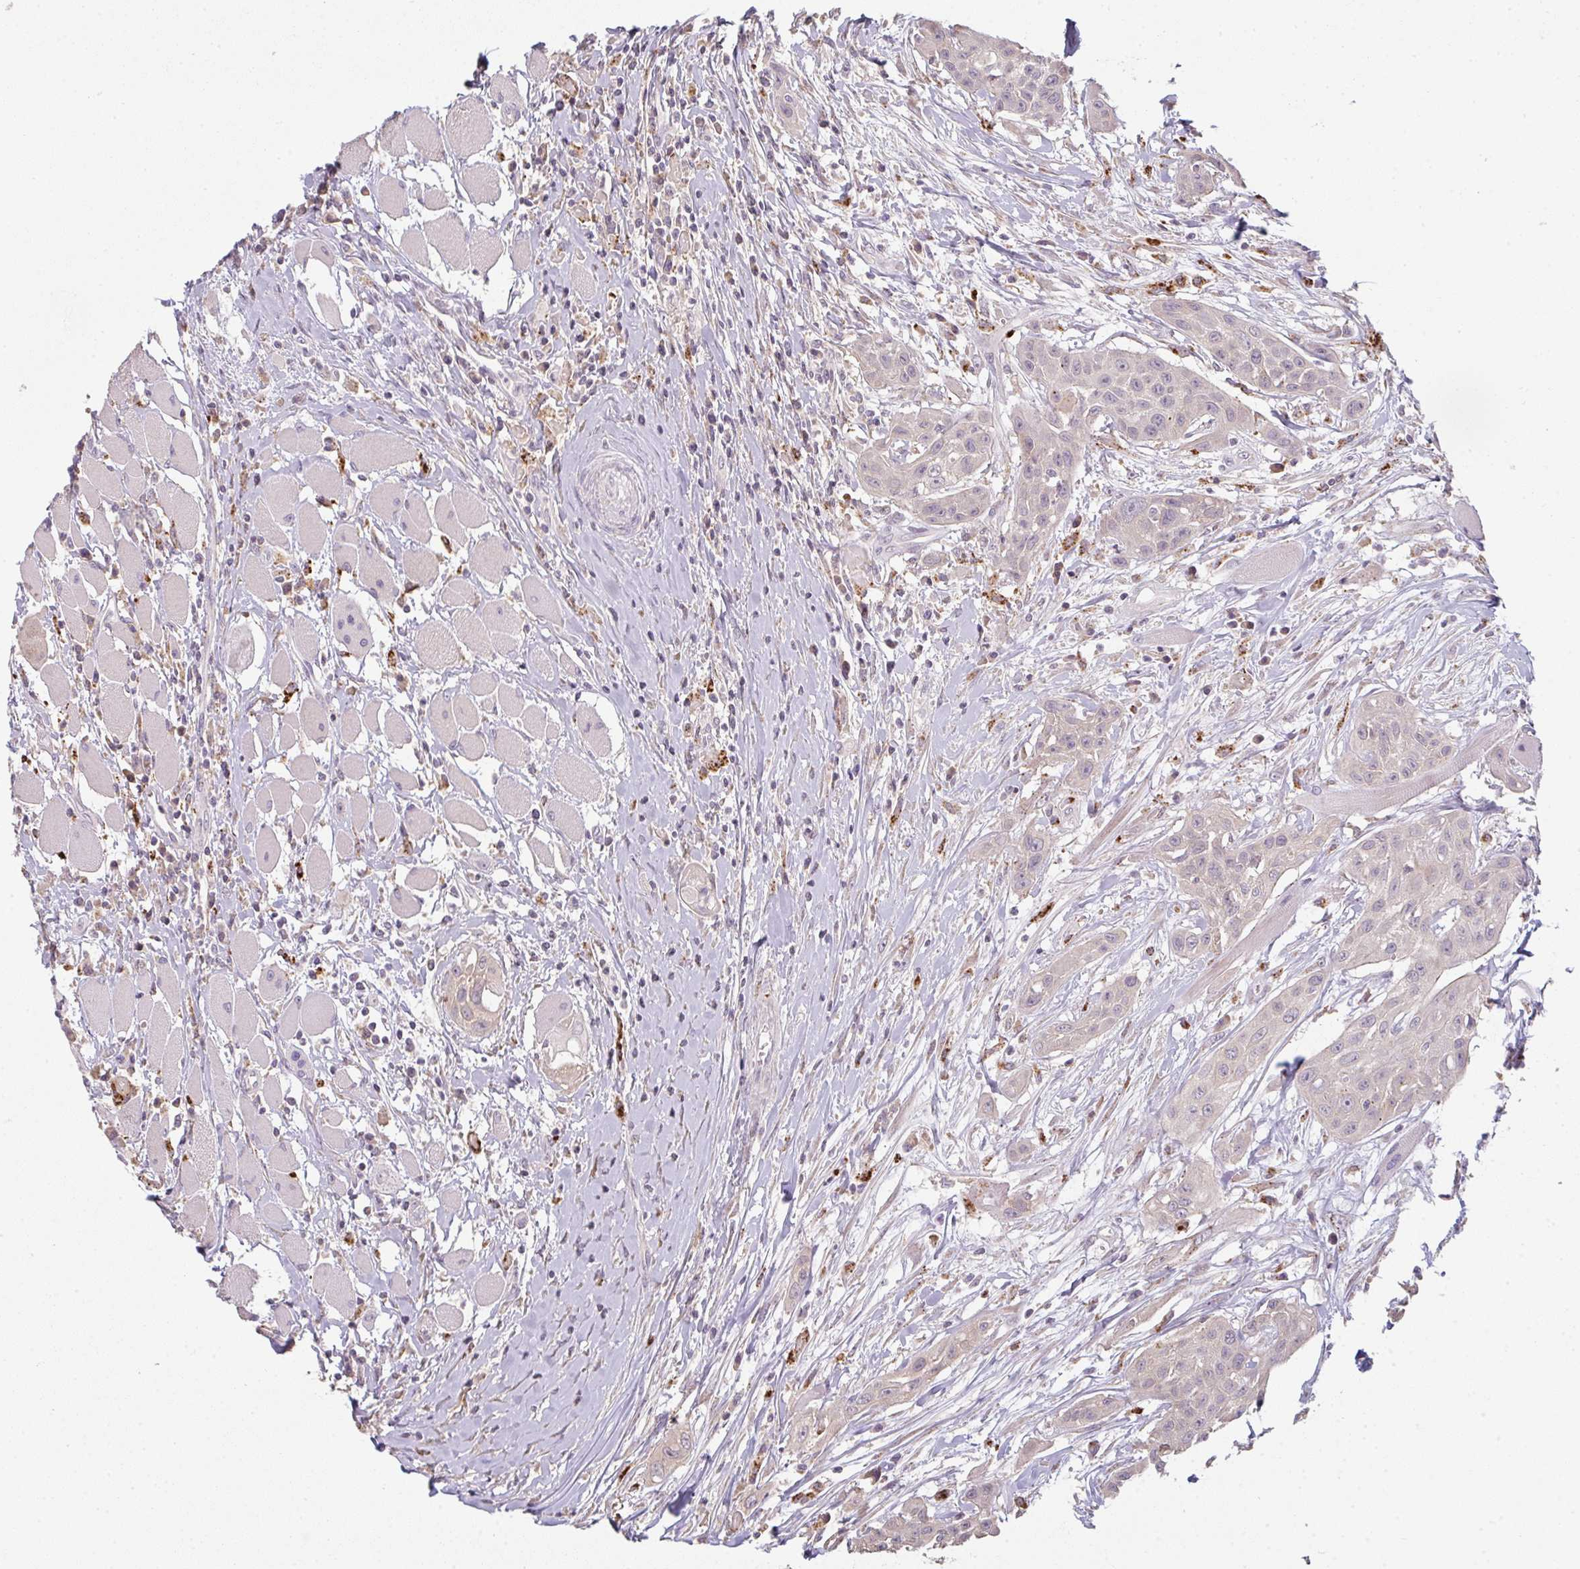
{"staining": {"intensity": "negative", "quantity": "none", "location": "none"}, "tissue": "head and neck cancer", "cell_type": "Tumor cells", "image_type": "cancer", "snomed": [{"axis": "morphology", "description": "Squamous cell carcinoma, NOS"}, {"axis": "topography", "description": "Head-Neck"}], "caption": "IHC image of neoplastic tissue: human squamous cell carcinoma (head and neck) stained with DAB (3,3'-diaminobenzidine) exhibits no significant protein expression in tumor cells.", "gene": "TMEM237", "patient": {"sex": "female", "age": 73}}